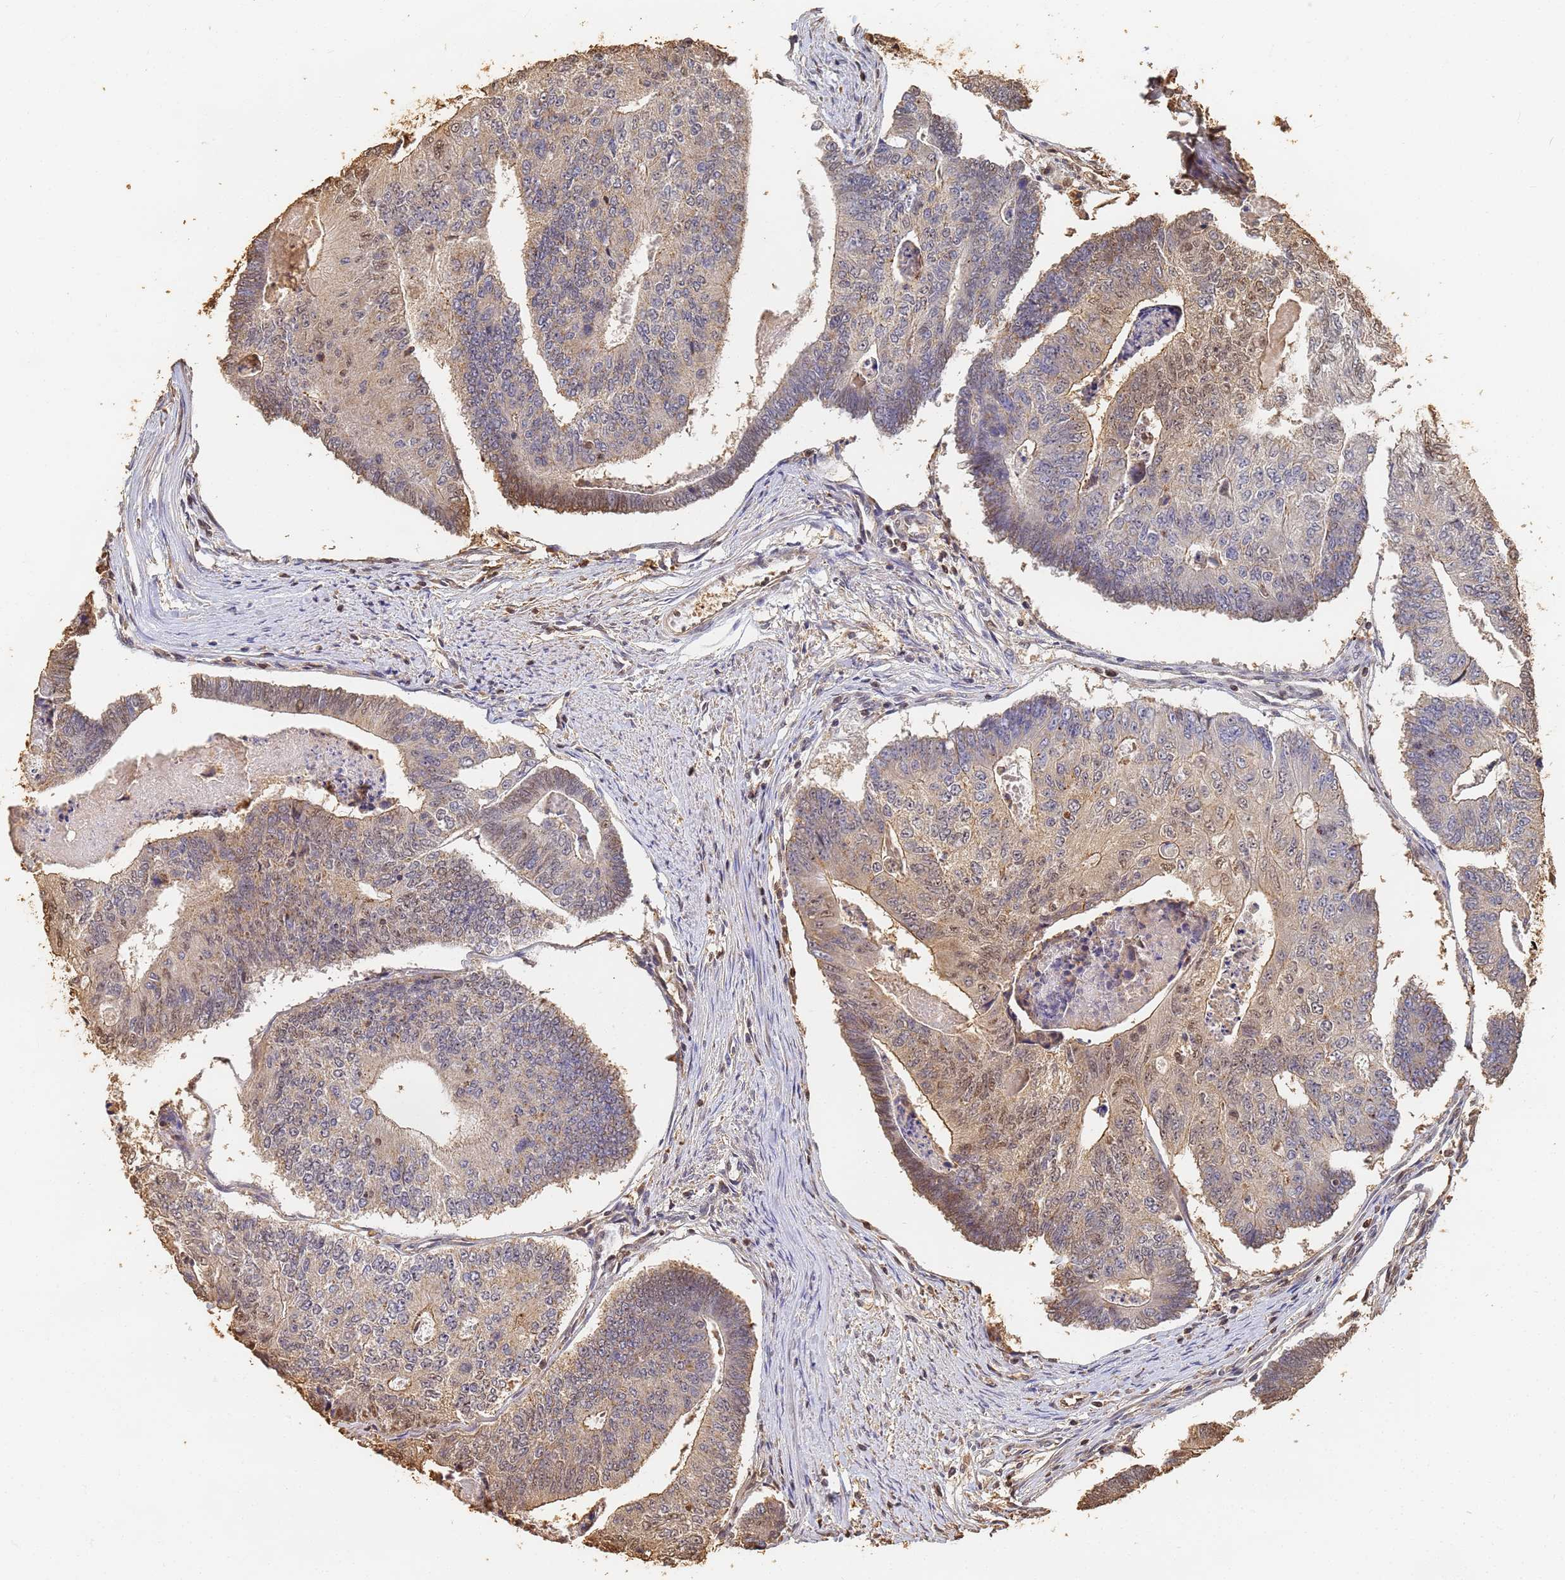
{"staining": {"intensity": "weak", "quantity": "25%-75%", "location": "cytoplasmic/membranous,nuclear"}, "tissue": "colorectal cancer", "cell_type": "Tumor cells", "image_type": "cancer", "snomed": [{"axis": "morphology", "description": "Adenocarcinoma, NOS"}, {"axis": "topography", "description": "Colon"}], "caption": "Weak cytoplasmic/membranous and nuclear staining is appreciated in about 25%-75% of tumor cells in colorectal cancer.", "gene": "JAK2", "patient": {"sex": "female", "age": 67}}